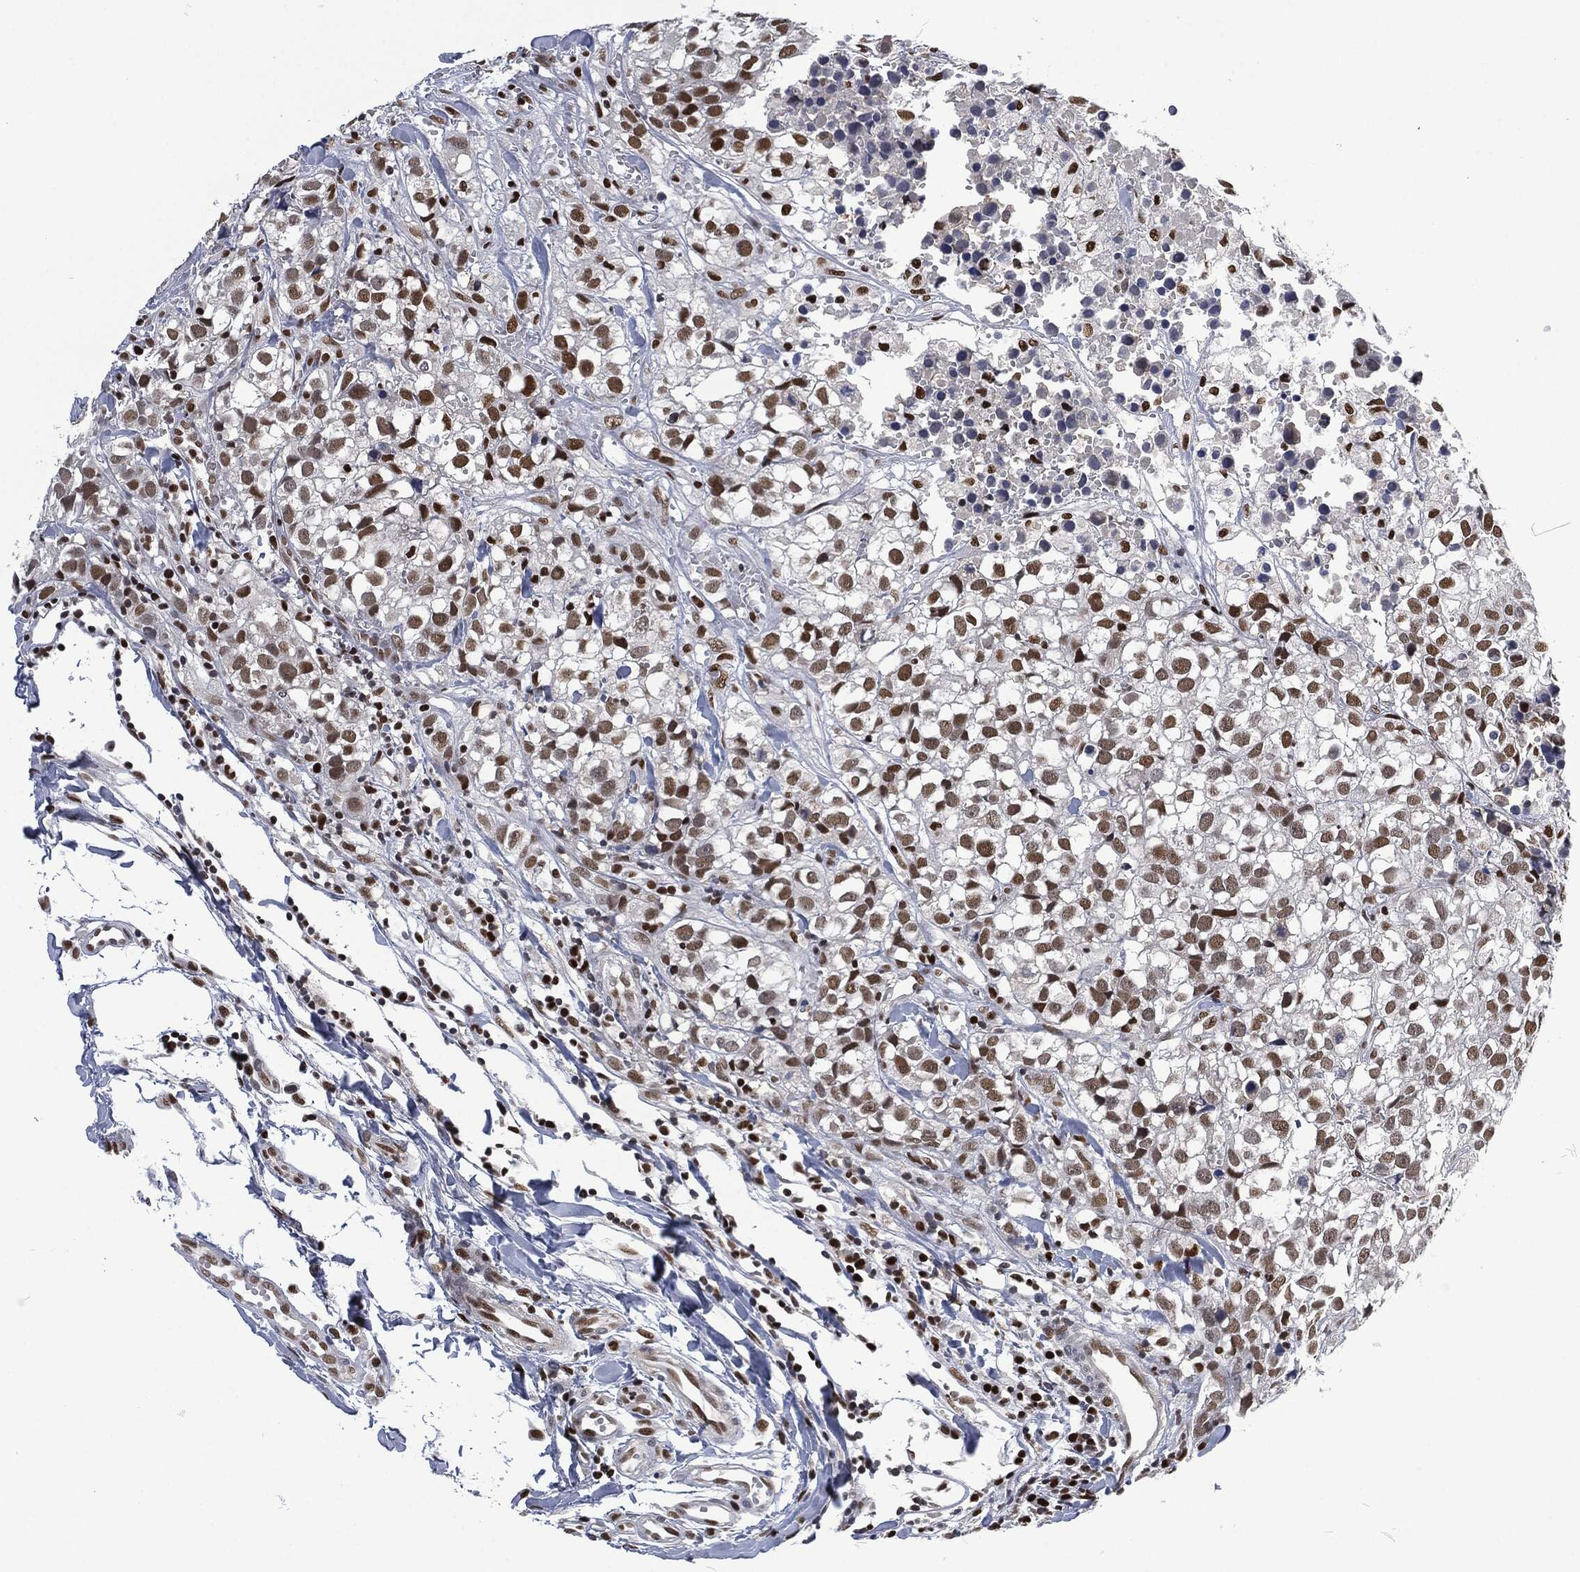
{"staining": {"intensity": "moderate", "quantity": "25%-75%", "location": "nuclear"}, "tissue": "breast cancer", "cell_type": "Tumor cells", "image_type": "cancer", "snomed": [{"axis": "morphology", "description": "Duct carcinoma"}, {"axis": "topography", "description": "Breast"}], "caption": "IHC image of breast cancer (intraductal carcinoma) stained for a protein (brown), which displays medium levels of moderate nuclear positivity in about 25%-75% of tumor cells.", "gene": "DCPS", "patient": {"sex": "female", "age": 30}}